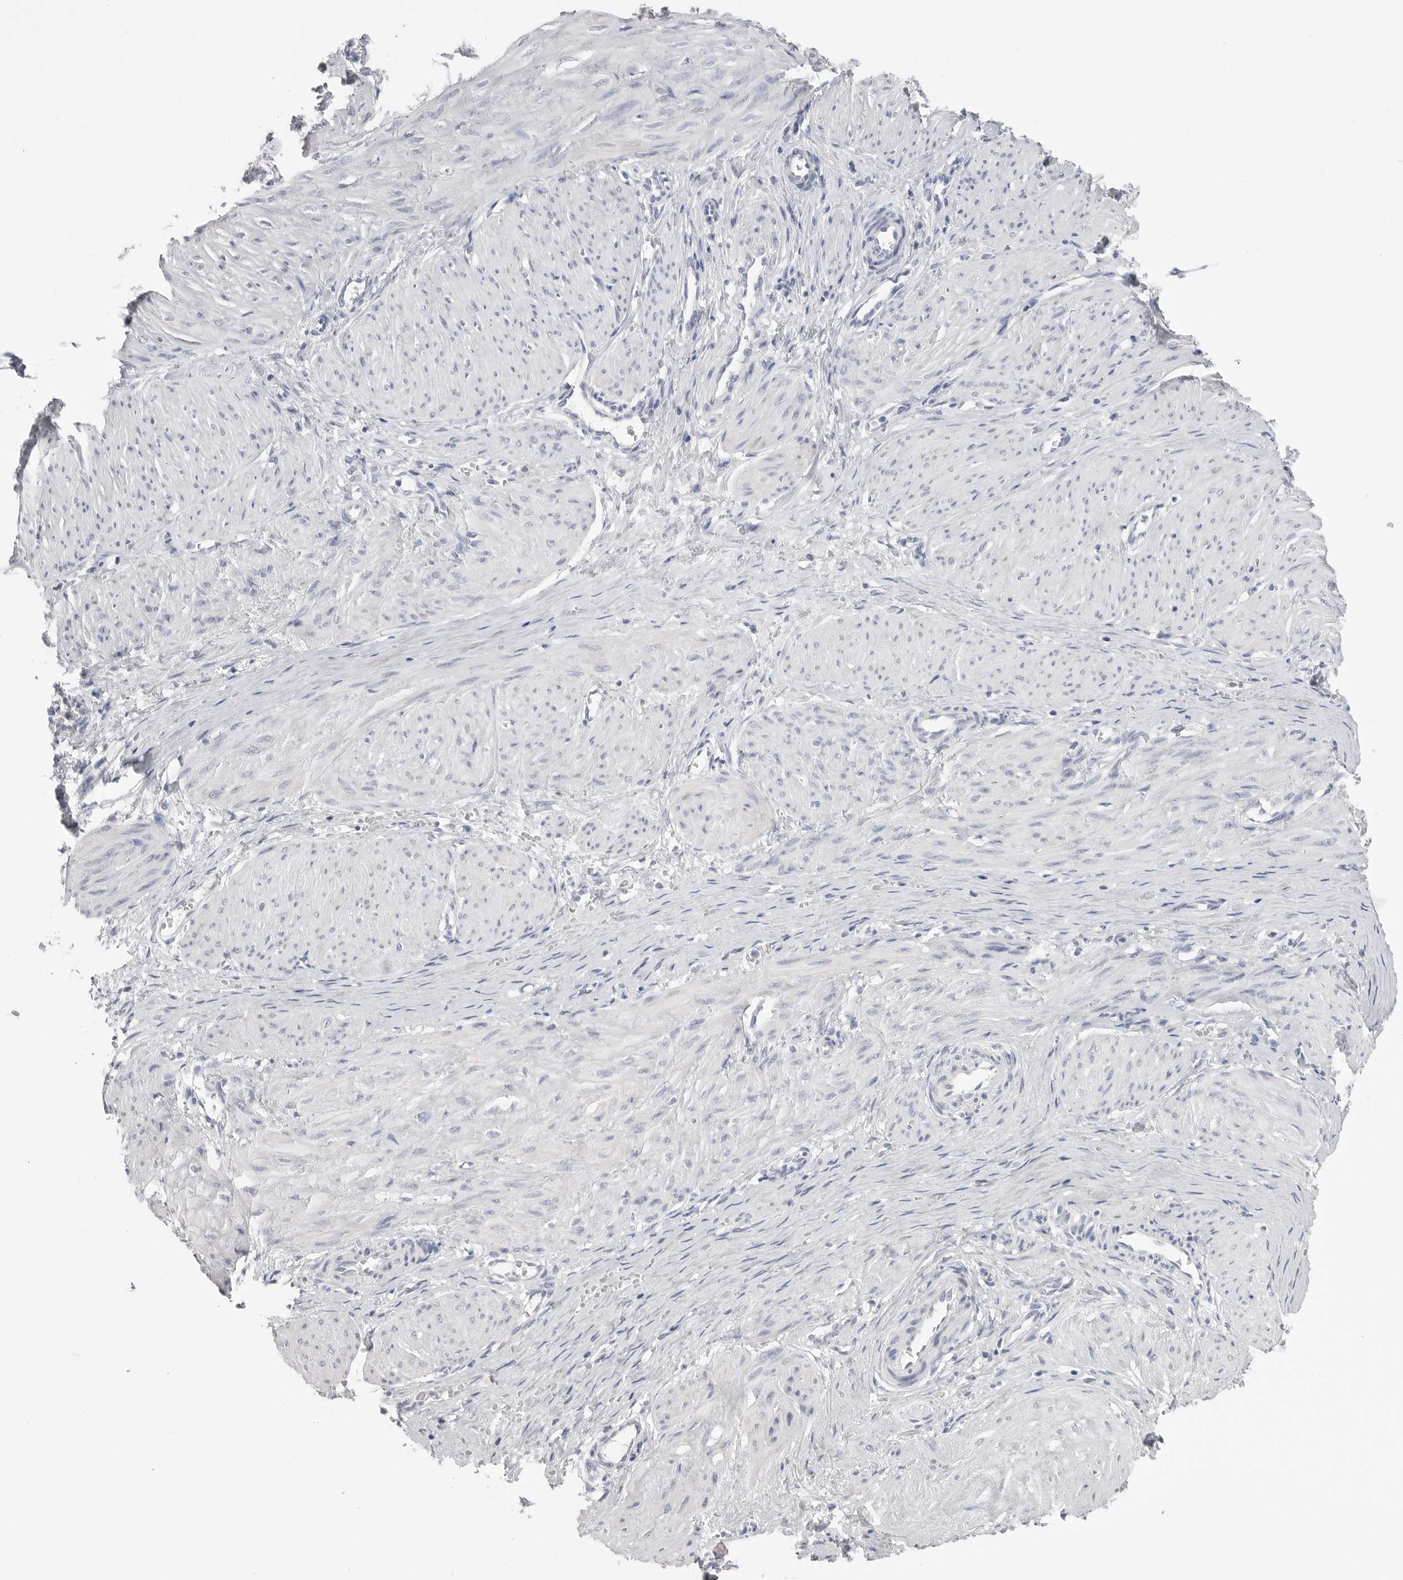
{"staining": {"intensity": "negative", "quantity": "none", "location": "none"}, "tissue": "smooth muscle", "cell_type": "Smooth muscle cells", "image_type": "normal", "snomed": [{"axis": "morphology", "description": "Normal tissue, NOS"}, {"axis": "topography", "description": "Endometrium"}], "caption": "IHC of benign human smooth muscle shows no expression in smooth muscle cells.", "gene": "CPB1", "patient": {"sex": "female", "age": 33}}